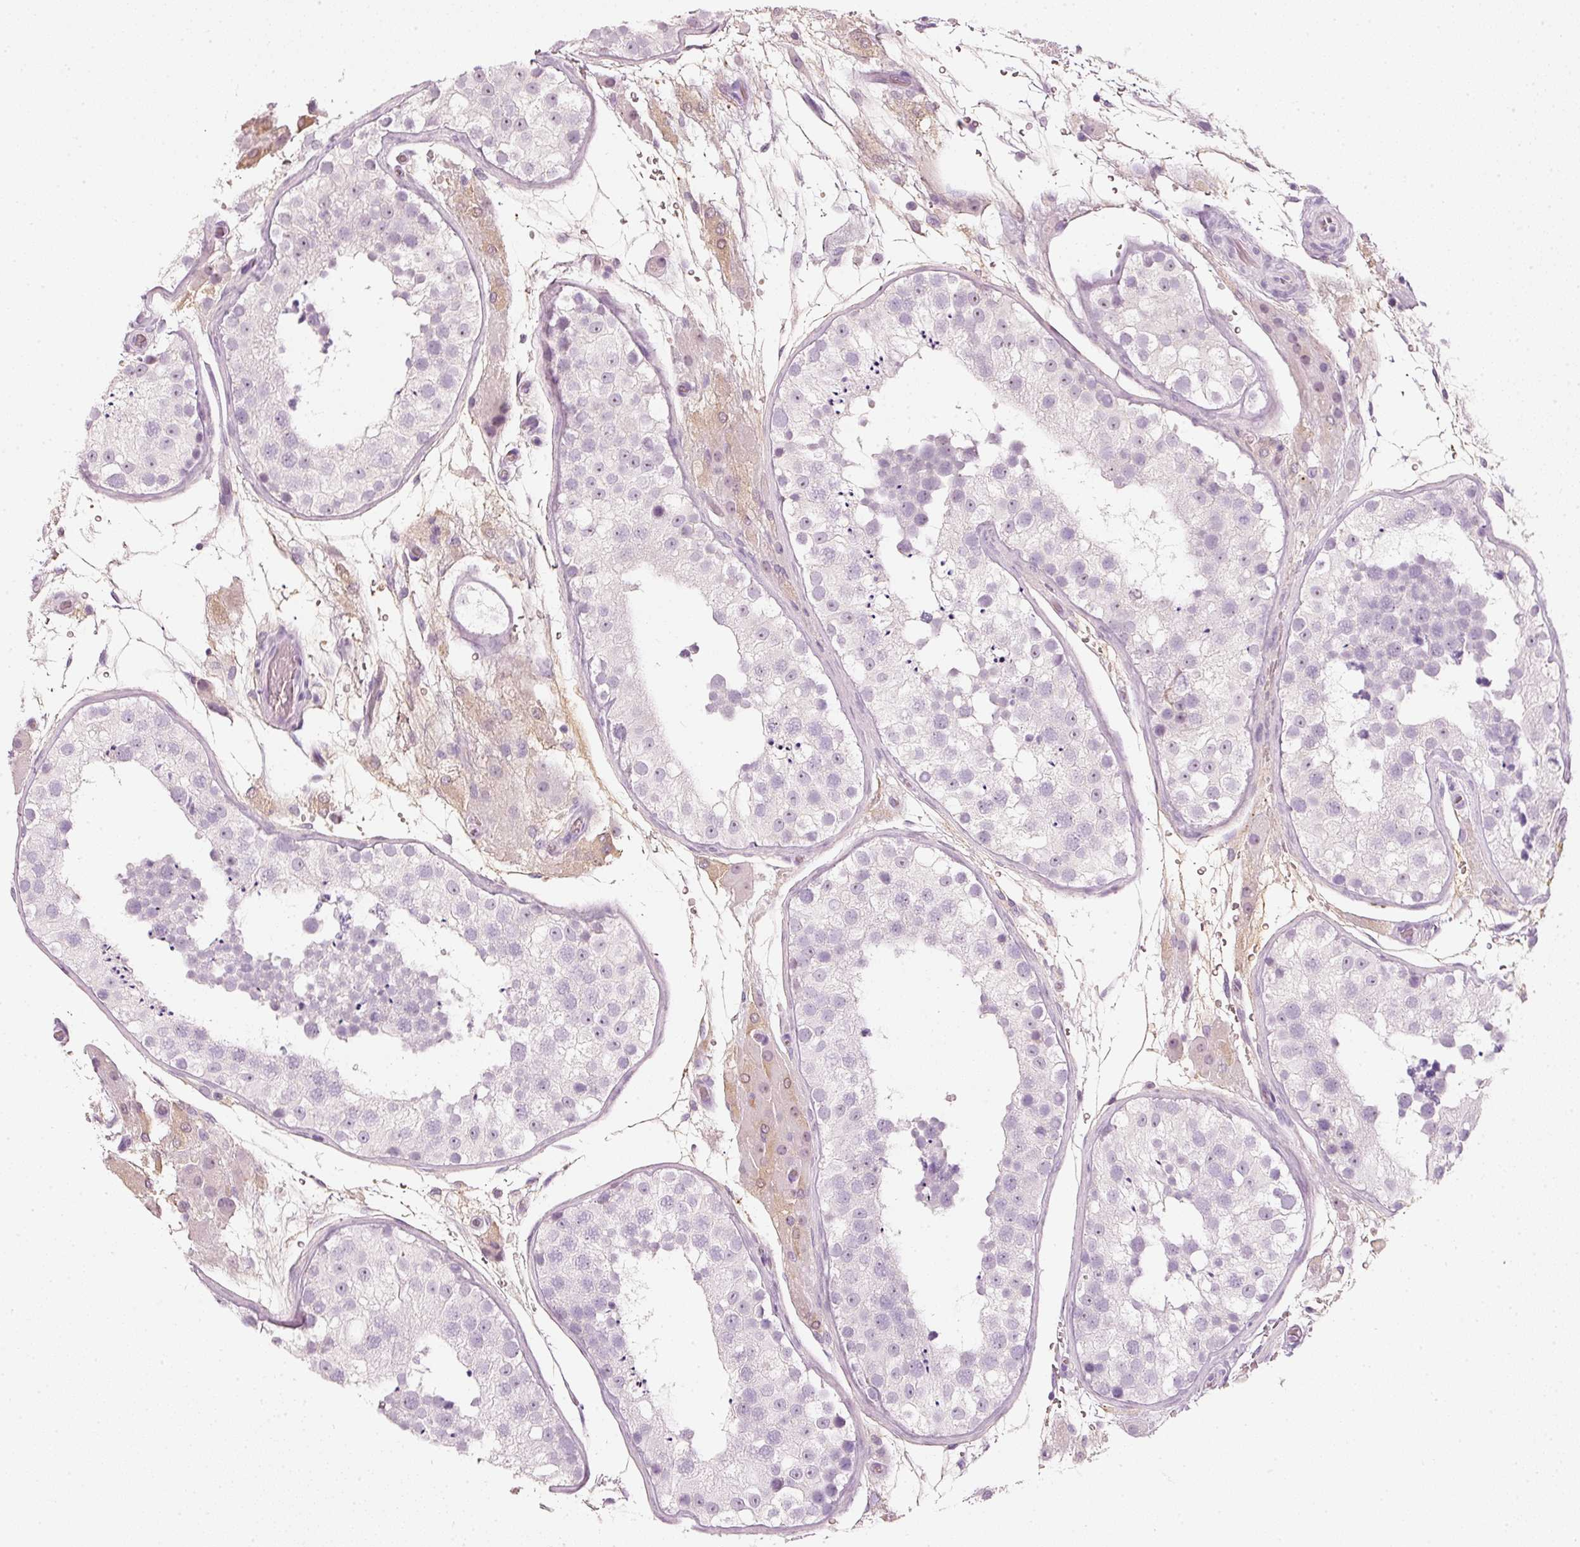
{"staining": {"intensity": "negative", "quantity": "none", "location": "none"}, "tissue": "testis", "cell_type": "Cells in seminiferous ducts", "image_type": "normal", "snomed": [{"axis": "morphology", "description": "Normal tissue, NOS"}, {"axis": "topography", "description": "Testis"}], "caption": "This is an IHC photomicrograph of normal human testis. There is no staining in cells in seminiferous ducts.", "gene": "VCAM1", "patient": {"sex": "male", "age": 26}}